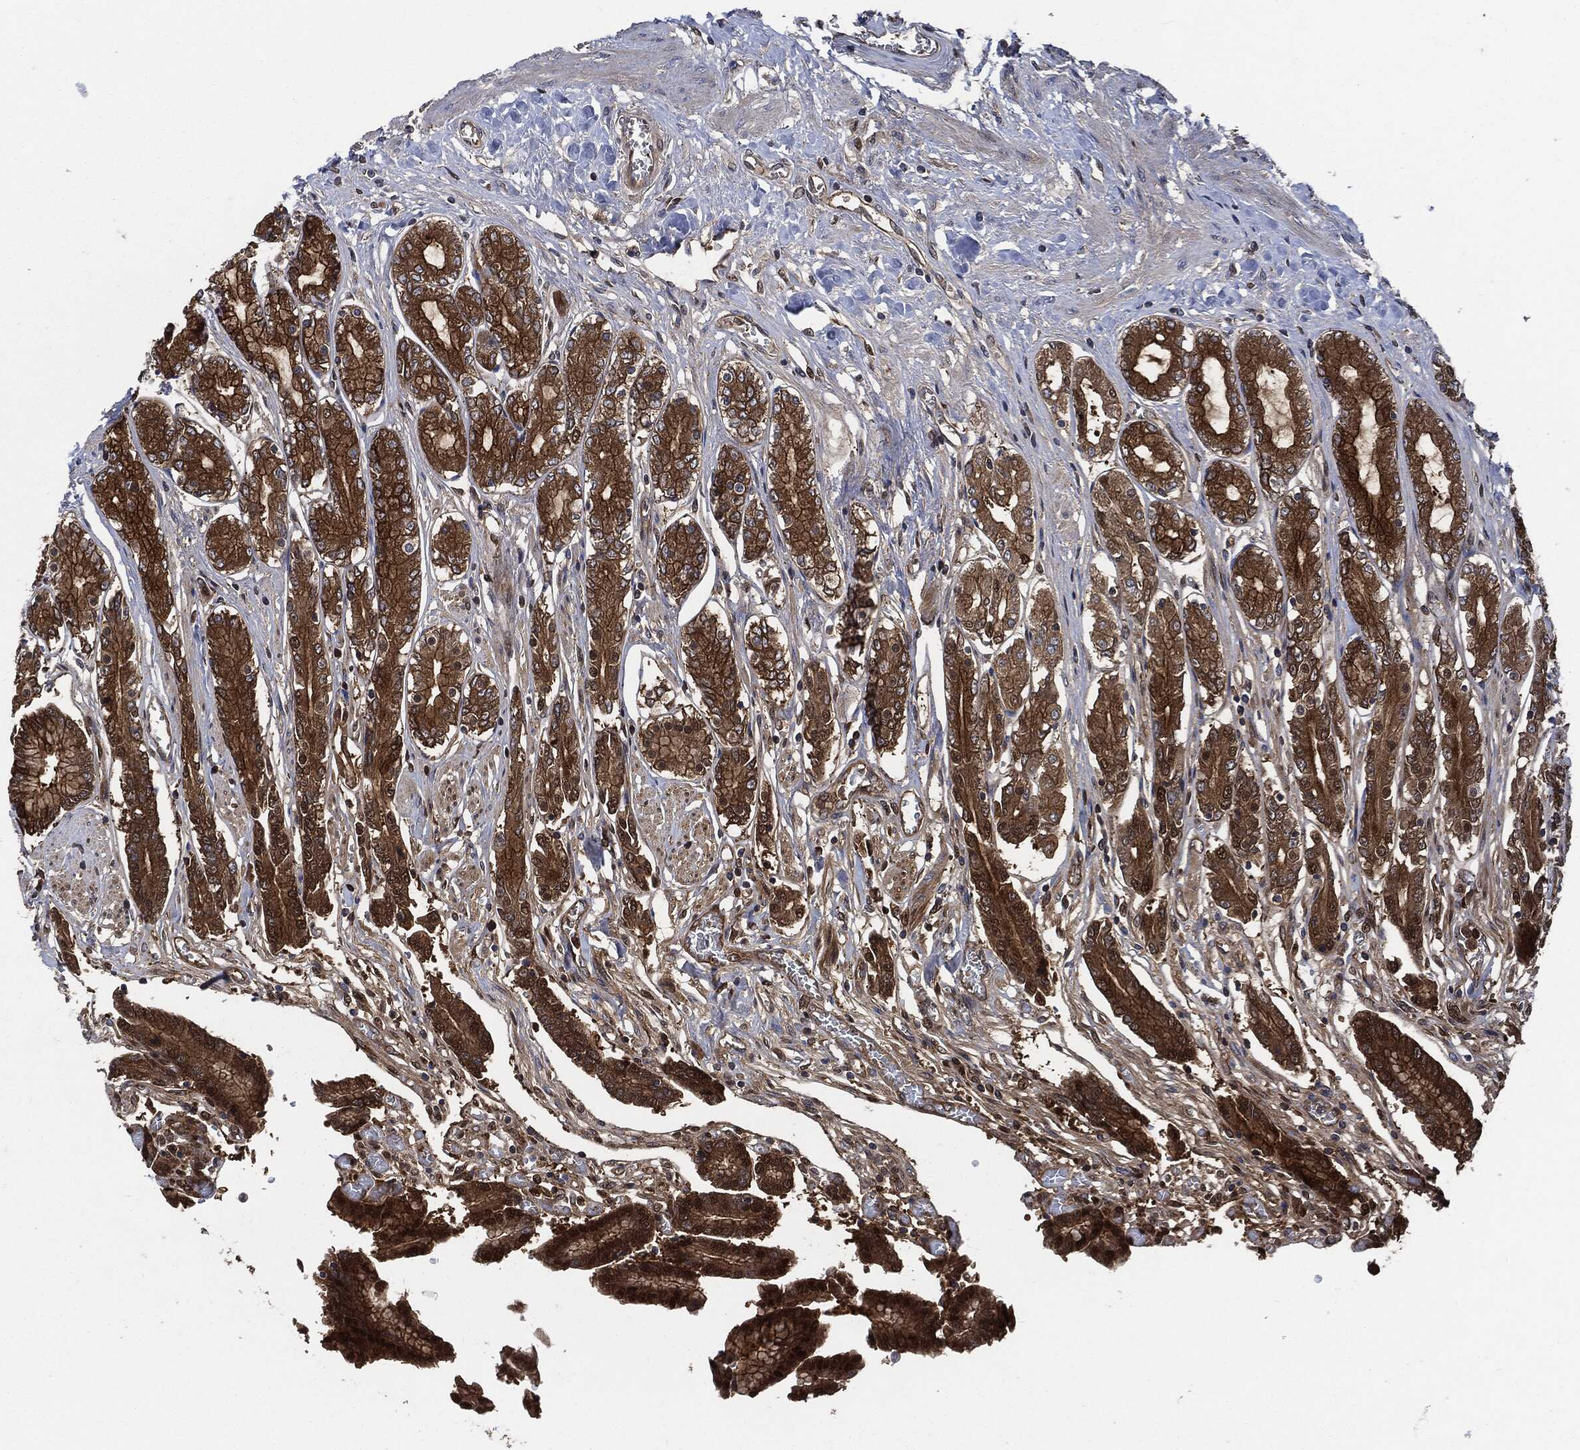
{"staining": {"intensity": "strong", "quantity": "25%-75%", "location": "cytoplasmic/membranous"}, "tissue": "stomach", "cell_type": "Glandular cells", "image_type": "normal", "snomed": [{"axis": "morphology", "description": "Normal tissue, NOS"}, {"axis": "morphology", "description": "Adenocarcinoma, NOS"}, {"axis": "morphology", "description": "Adenocarcinoma, High grade"}, {"axis": "topography", "description": "Stomach, upper"}, {"axis": "topography", "description": "Stomach"}], "caption": "Protein expression analysis of normal stomach demonstrates strong cytoplasmic/membranous staining in about 25%-75% of glandular cells. The protein of interest is stained brown, and the nuclei are stained in blue (DAB (3,3'-diaminobenzidine) IHC with brightfield microscopy, high magnification).", "gene": "XPNPEP1", "patient": {"sex": "female", "age": 65}}